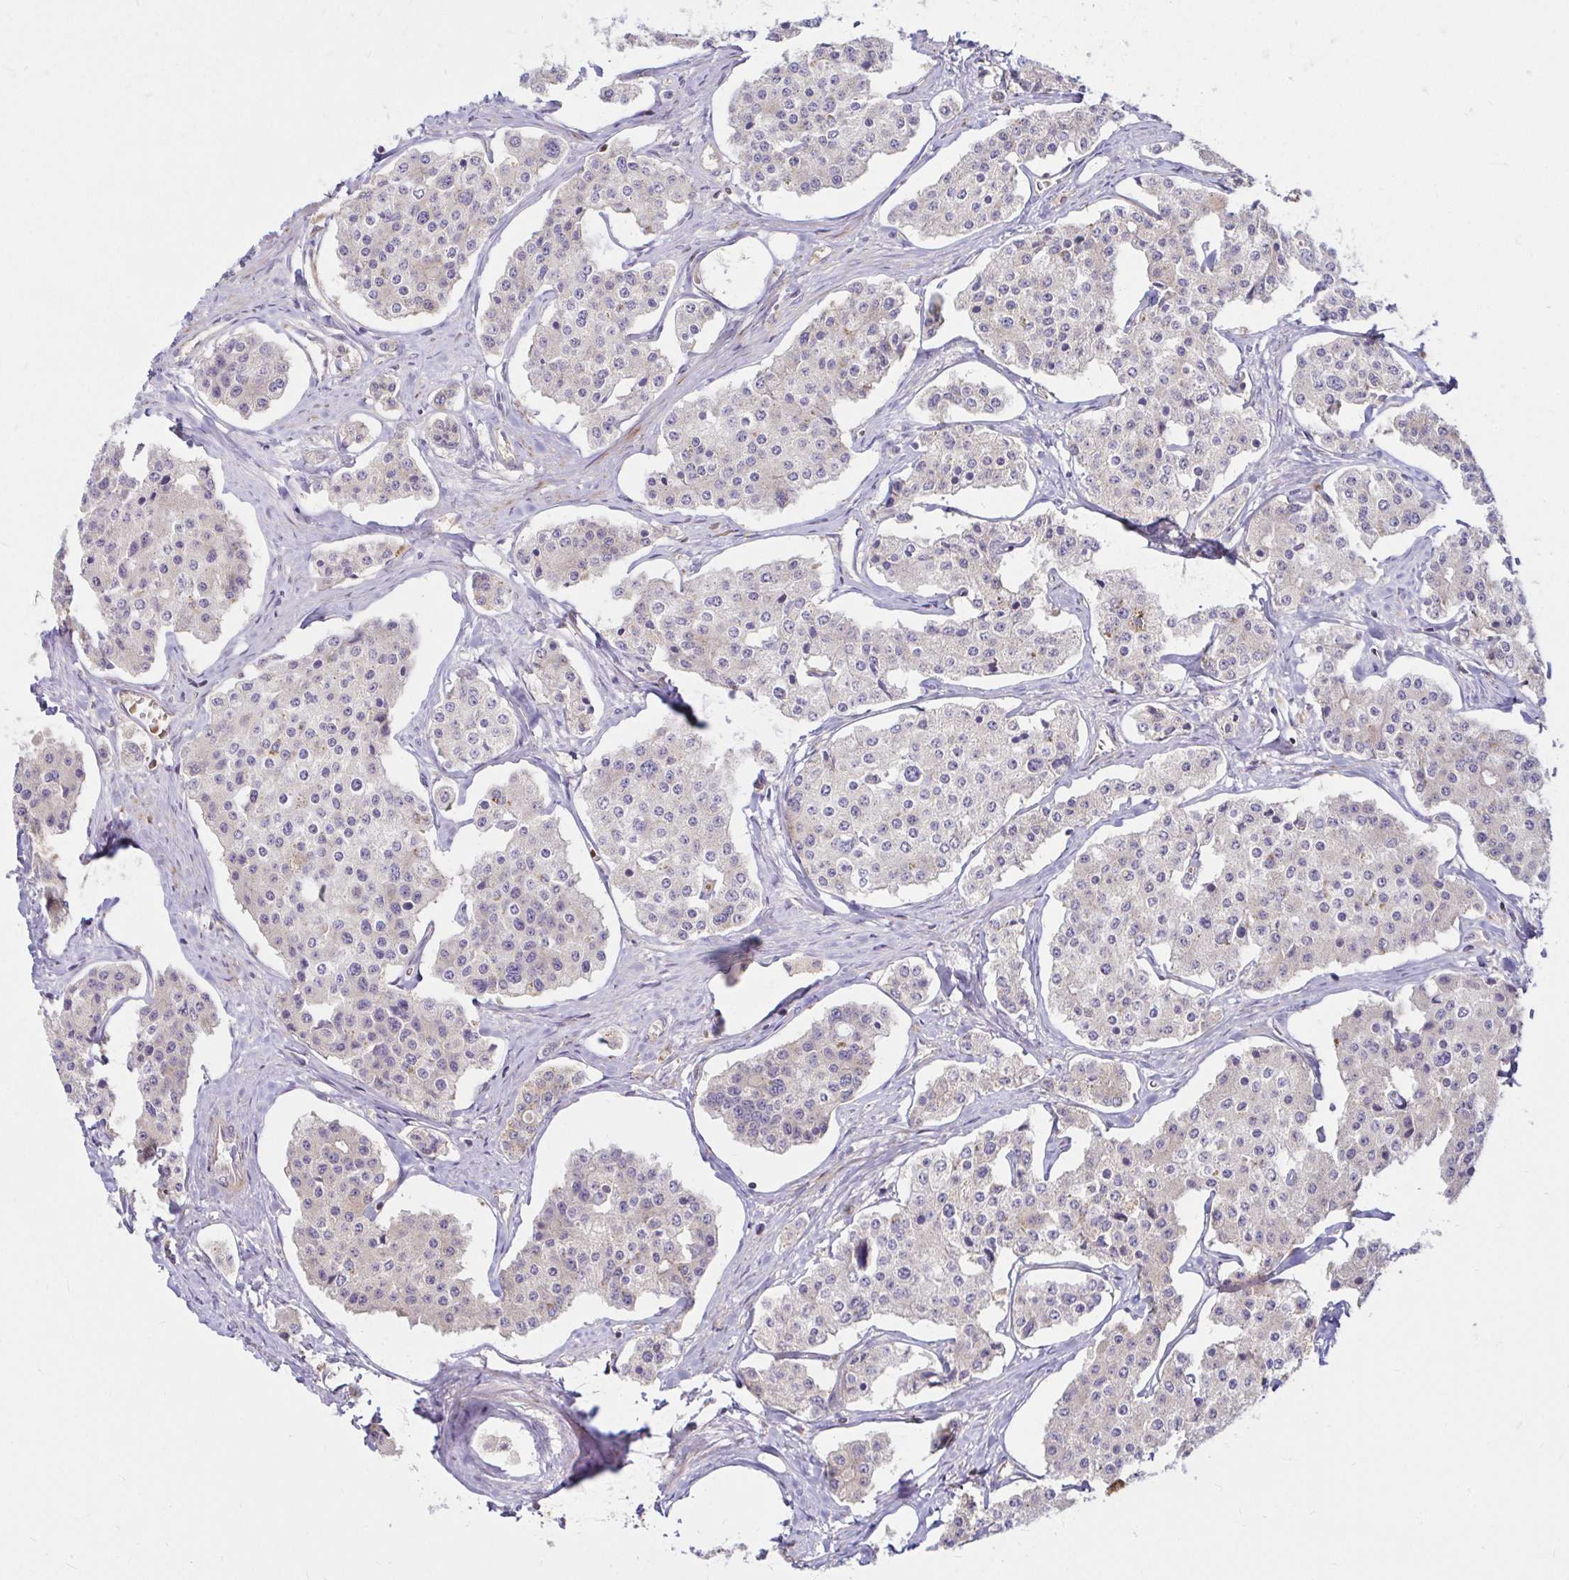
{"staining": {"intensity": "negative", "quantity": "none", "location": "none"}, "tissue": "carcinoid", "cell_type": "Tumor cells", "image_type": "cancer", "snomed": [{"axis": "morphology", "description": "Carcinoid, malignant, NOS"}, {"axis": "topography", "description": "Small intestine"}], "caption": "Immunohistochemistry of carcinoid exhibits no staining in tumor cells.", "gene": "ITGA2", "patient": {"sex": "female", "age": 65}}